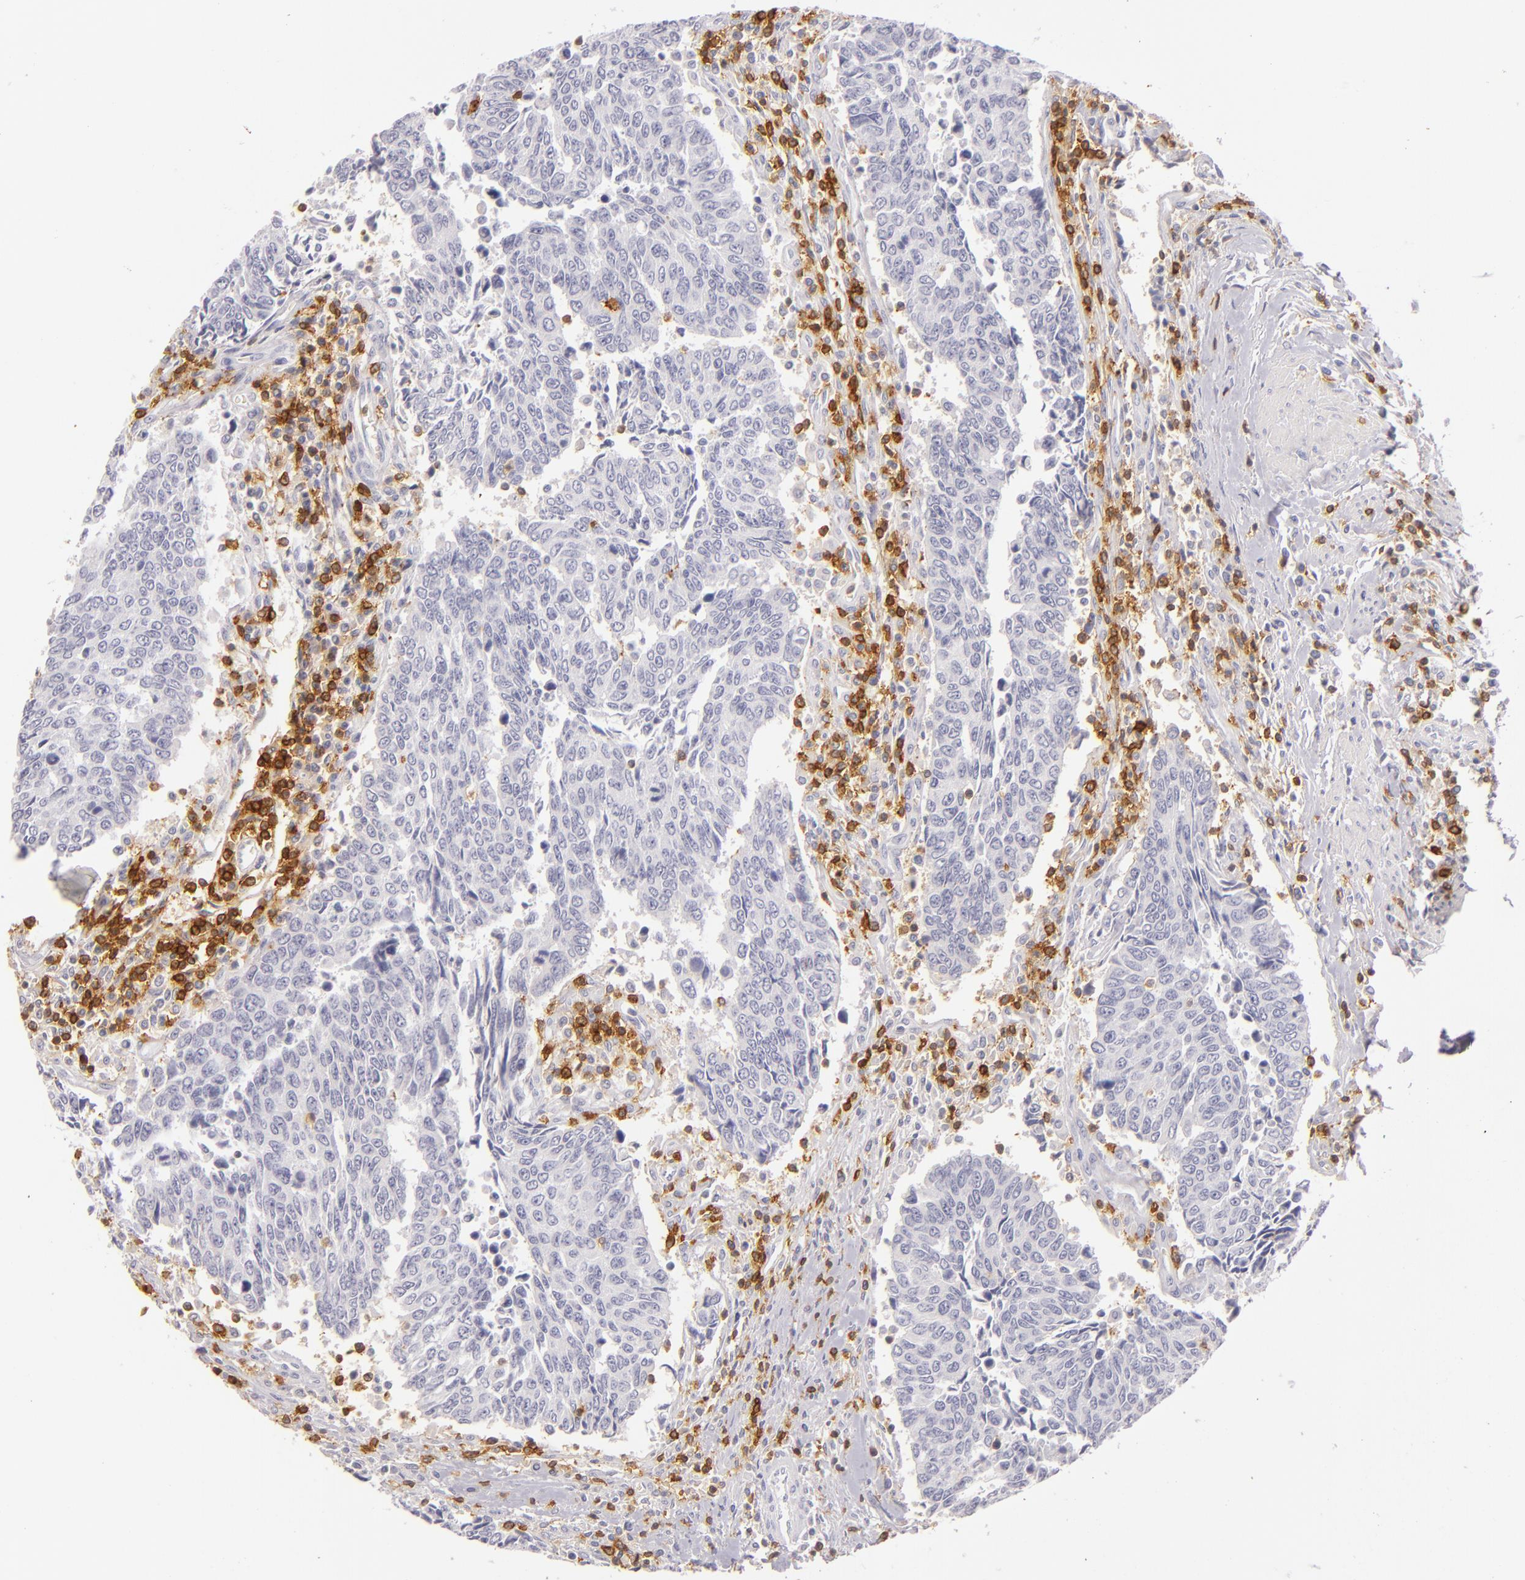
{"staining": {"intensity": "negative", "quantity": "none", "location": "none"}, "tissue": "urothelial cancer", "cell_type": "Tumor cells", "image_type": "cancer", "snomed": [{"axis": "morphology", "description": "Urothelial carcinoma, High grade"}, {"axis": "topography", "description": "Urinary bladder"}], "caption": "Immunohistochemistry histopathology image of neoplastic tissue: urothelial carcinoma (high-grade) stained with DAB (3,3'-diaminobenzidine) shows no significant protein staining in tumor cells. The staining is performed using DAB (3,3'-diaminobenzidine) brown chromogen with nuclei counter-stained in using hematoxylin.", "gene": "LAT", "patient": {"sex": "male", "age": 86}}